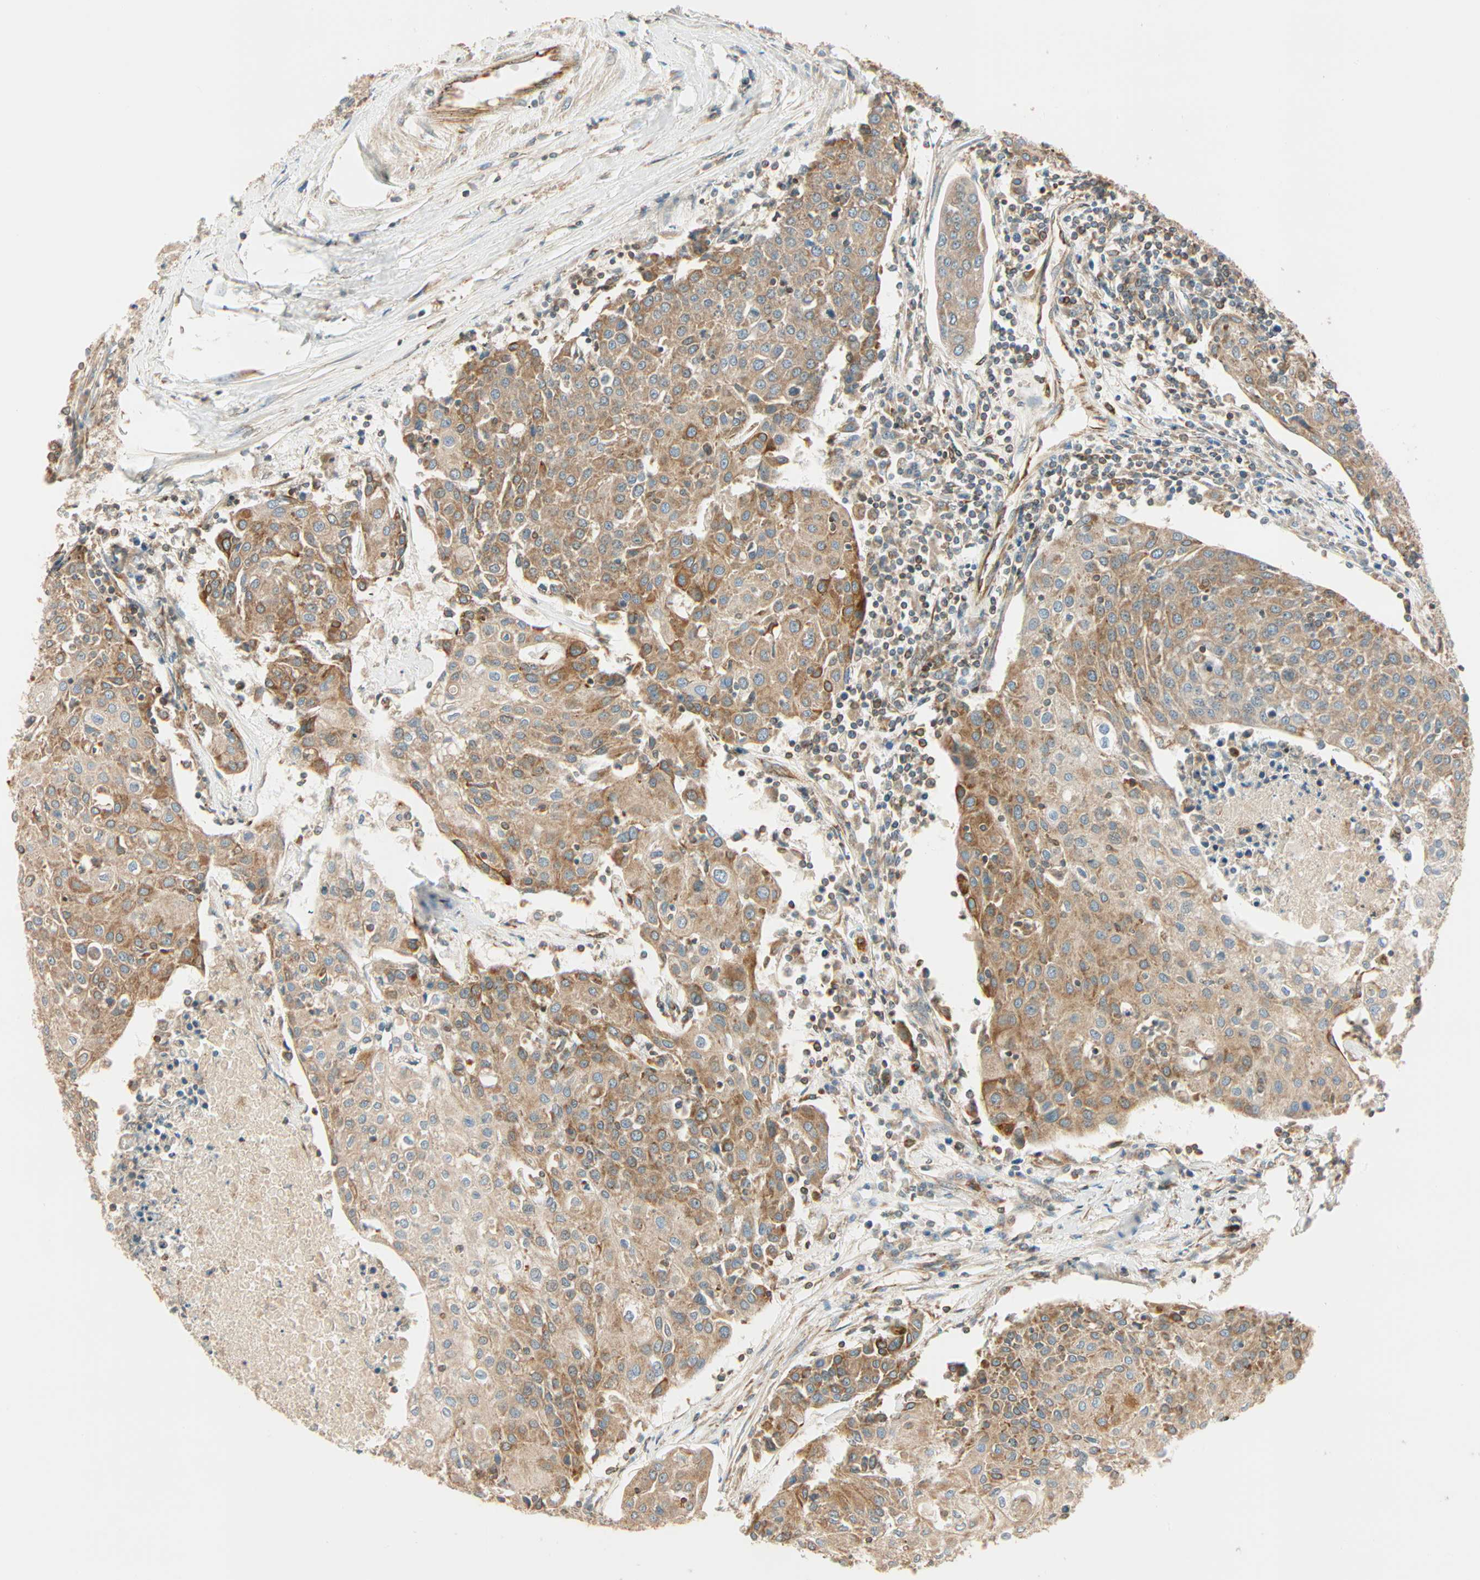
{"staining": {"intensity": "moderate", "quantity": ">75%", "location": "cytoplasmic/membranous"}, "tissue": "urothelial cancer", "cell_type": "Tumor cells", "image_type": "cancer", "snomed": [{"axis": "morphology", "description": "Urothelial carcinoma, High grade"}, {"axis": "topography", "description": "Urinary bladder"}], "caption": "Protein expression by IHC displays moderate cytoplasmic/membranous expression in about >75% of tumor cells in urothelial cancer.", "gene": "PNPLA6", "patient": {"sex": "female", "age": 85}}